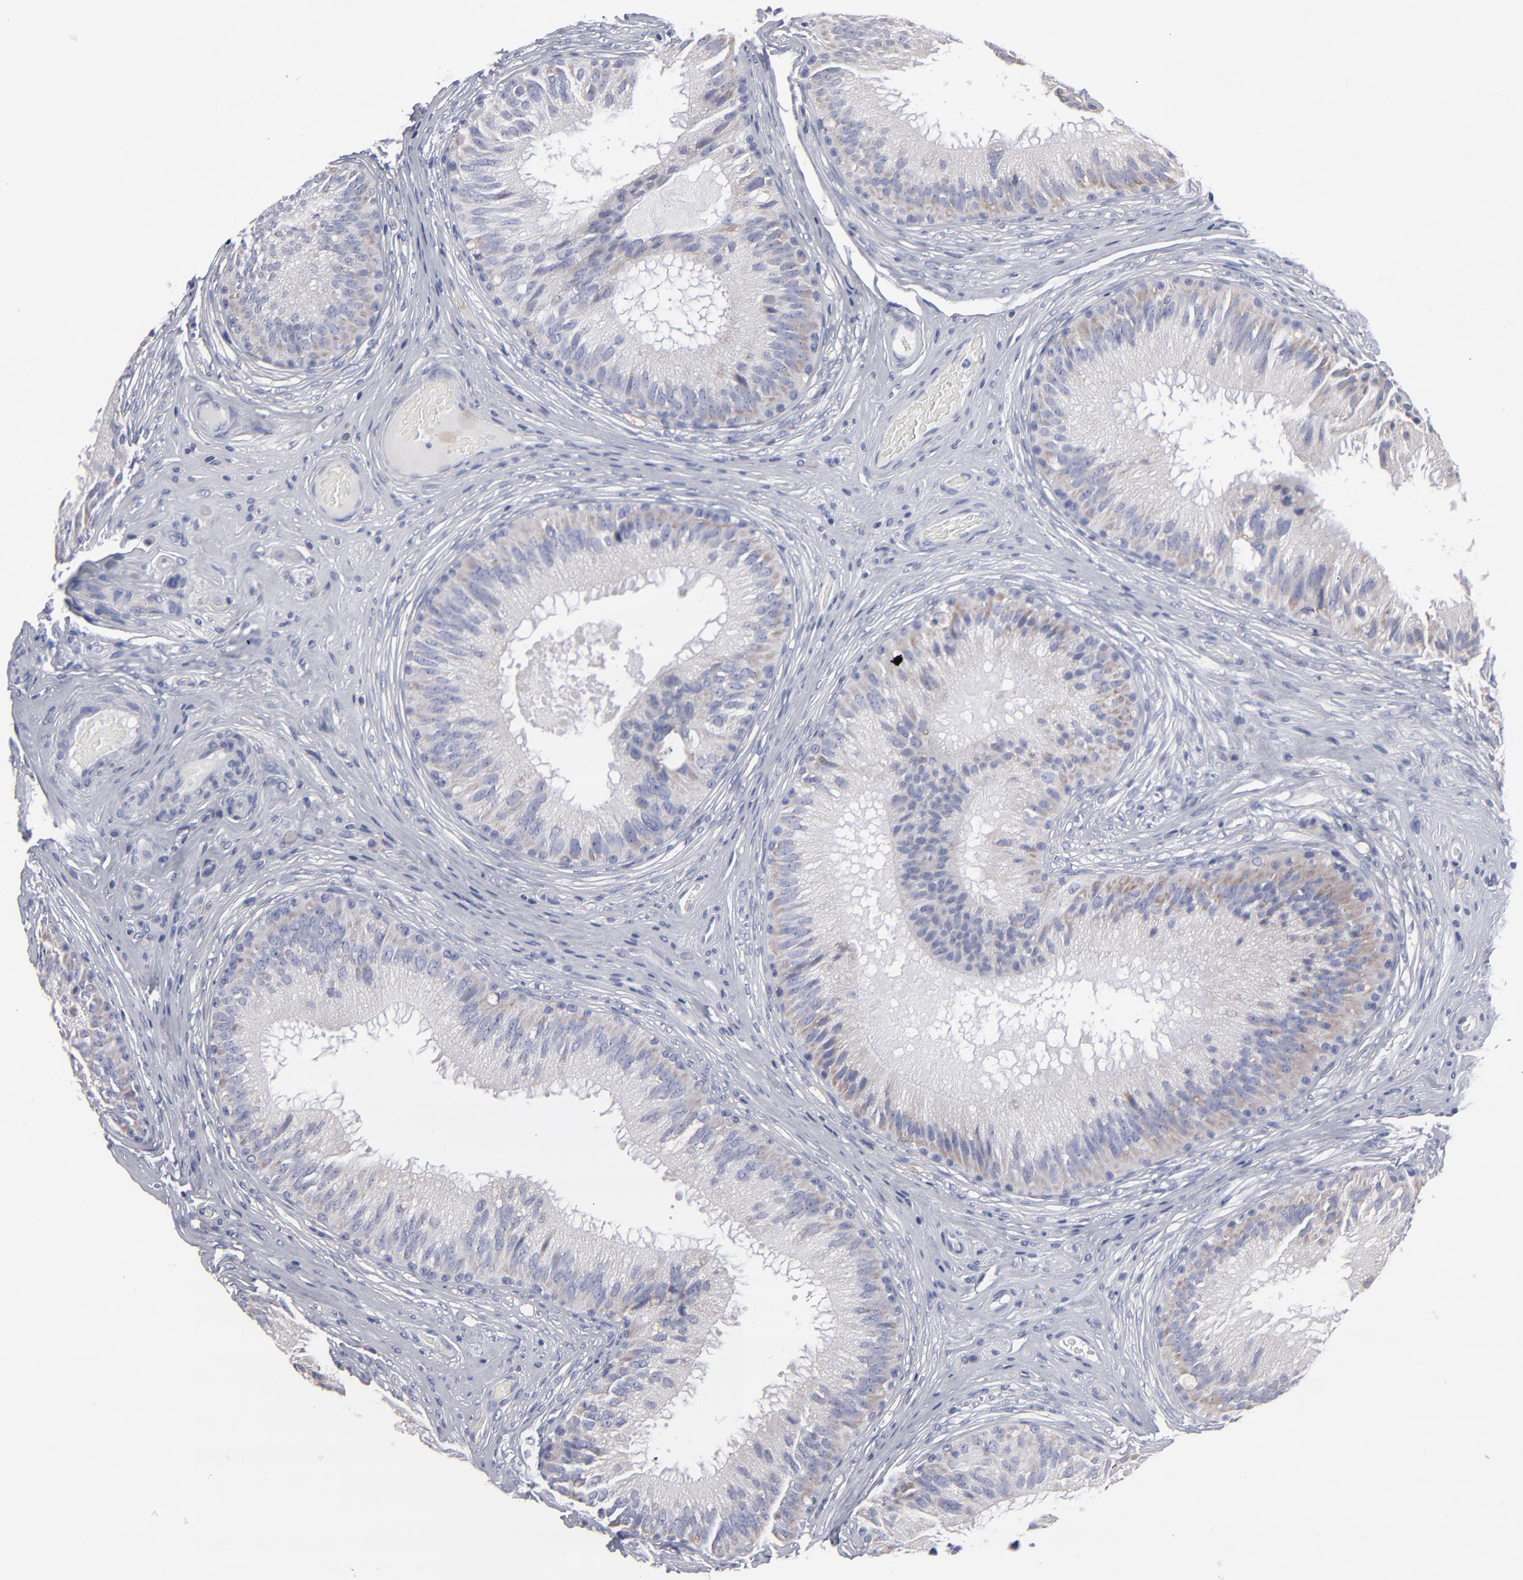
{"staining": {"intensity": "weak", "quantity": "<25%", "location": "cytoplasmic/membranous"}, "tissue": "epididymis", "cell_type": "Glandular cells", "image_type": "normal", "snomed": [{"axis": "morphology", "description": "Normal tissue, NOS"}, {"axis": "topography", "description": "Epididymis"}], "caption": "Immunohistochemistry of normal human epididymis demonstrates no expression in glandular cells.", "gene": "CCDC80", "patient": {"sex": "male", "age": 32}}